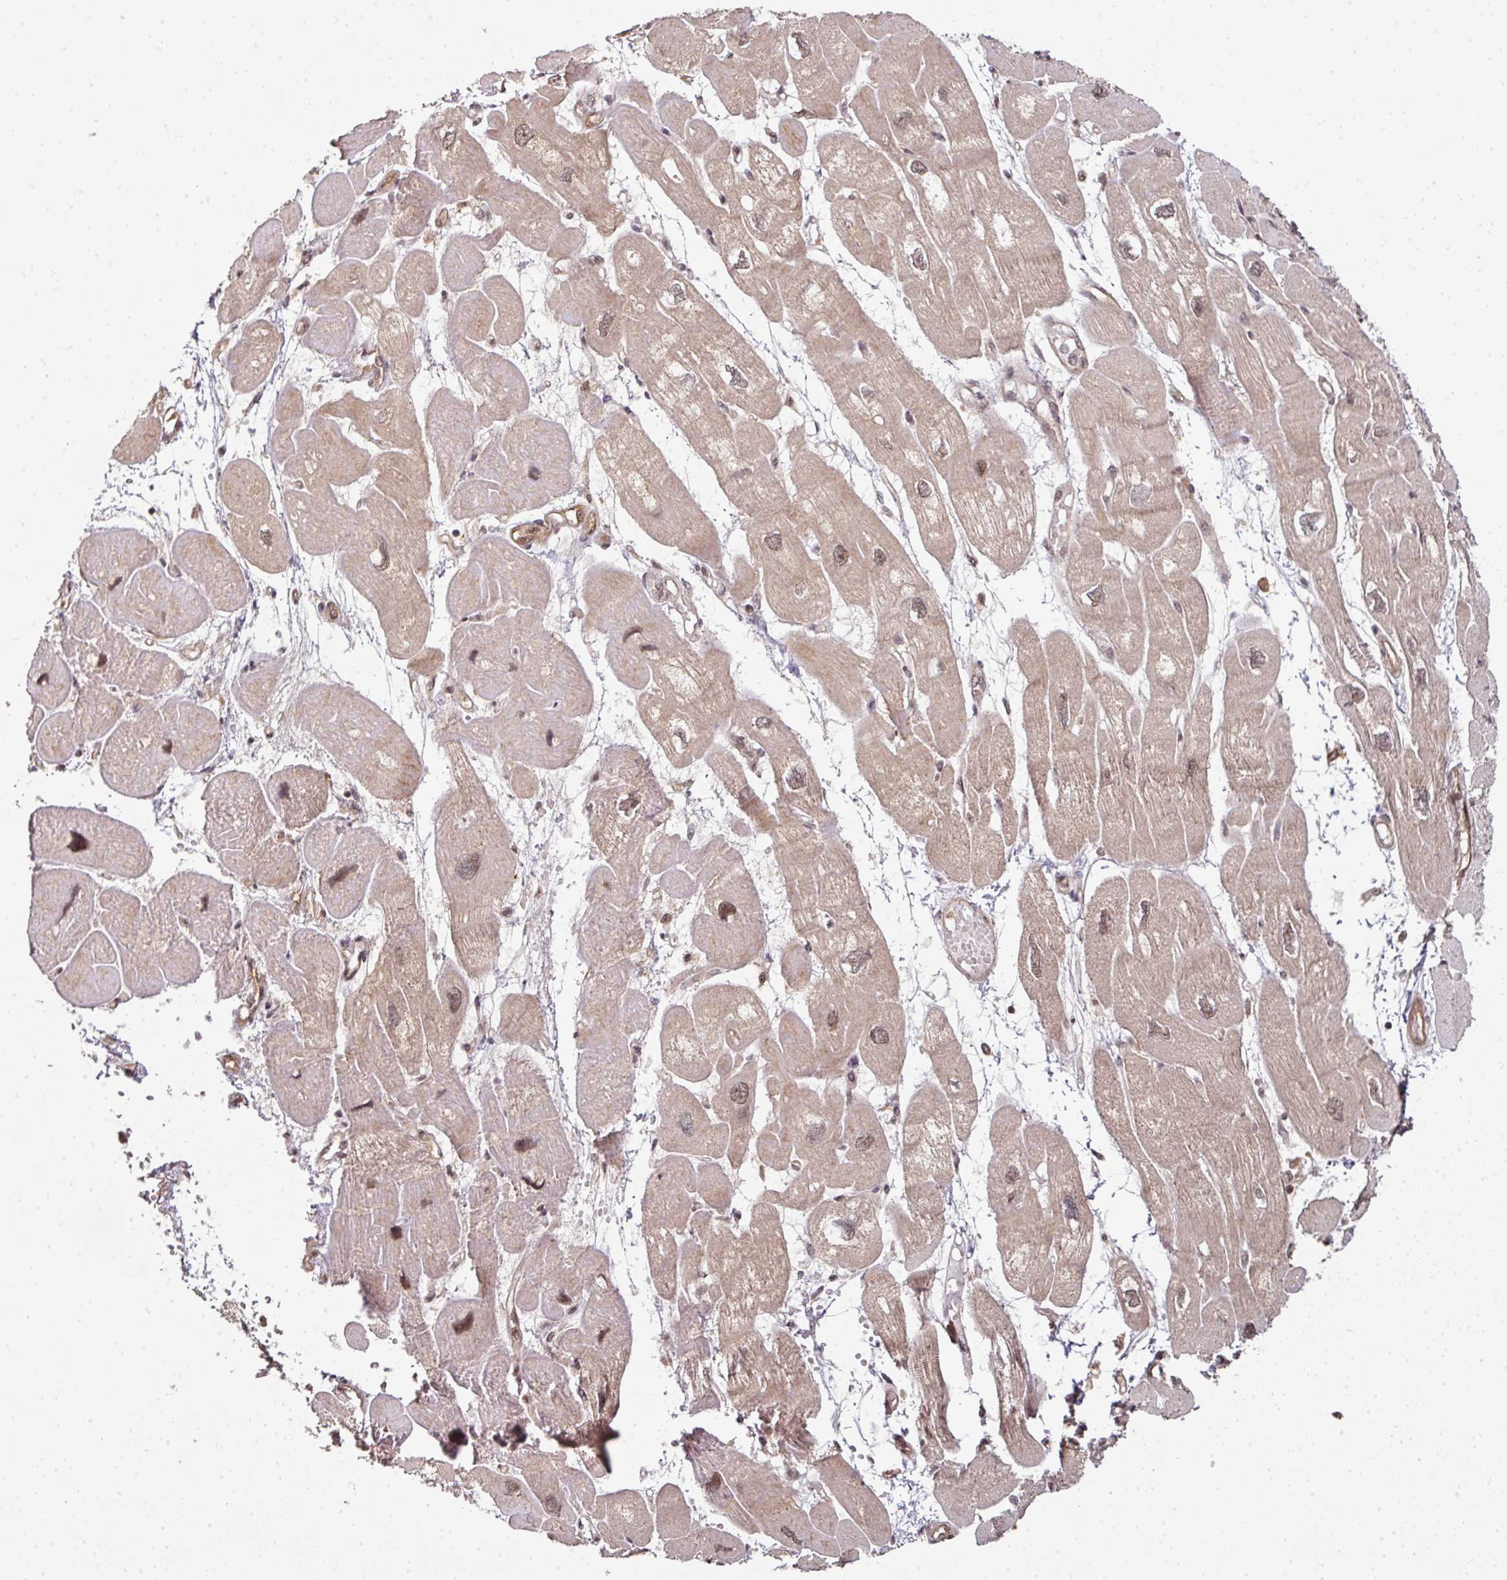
{"staining": {"intensity": "moderate", "quantity": ">75%", "location": "cytoplasmic/membranous,nuclear"}, "tissue": "heart muscle", "cell_type": "Cardiomyocytes", "image_type": "normal", "snomed": [{"axis": "morphology", "description": "Normal tissue, NOS"}, {"axis": "topography", "description": "Heart"}], "caption": "Moderate cytoplasmic/membranous,nuclear positivity for a protein is appreciated in about >75% of cardiomyocytes of benign heart muscle using immunohistochemistry (IHC).", "gene": "ANKRD18A", "patient": {"sex": "male", "age": 42}}